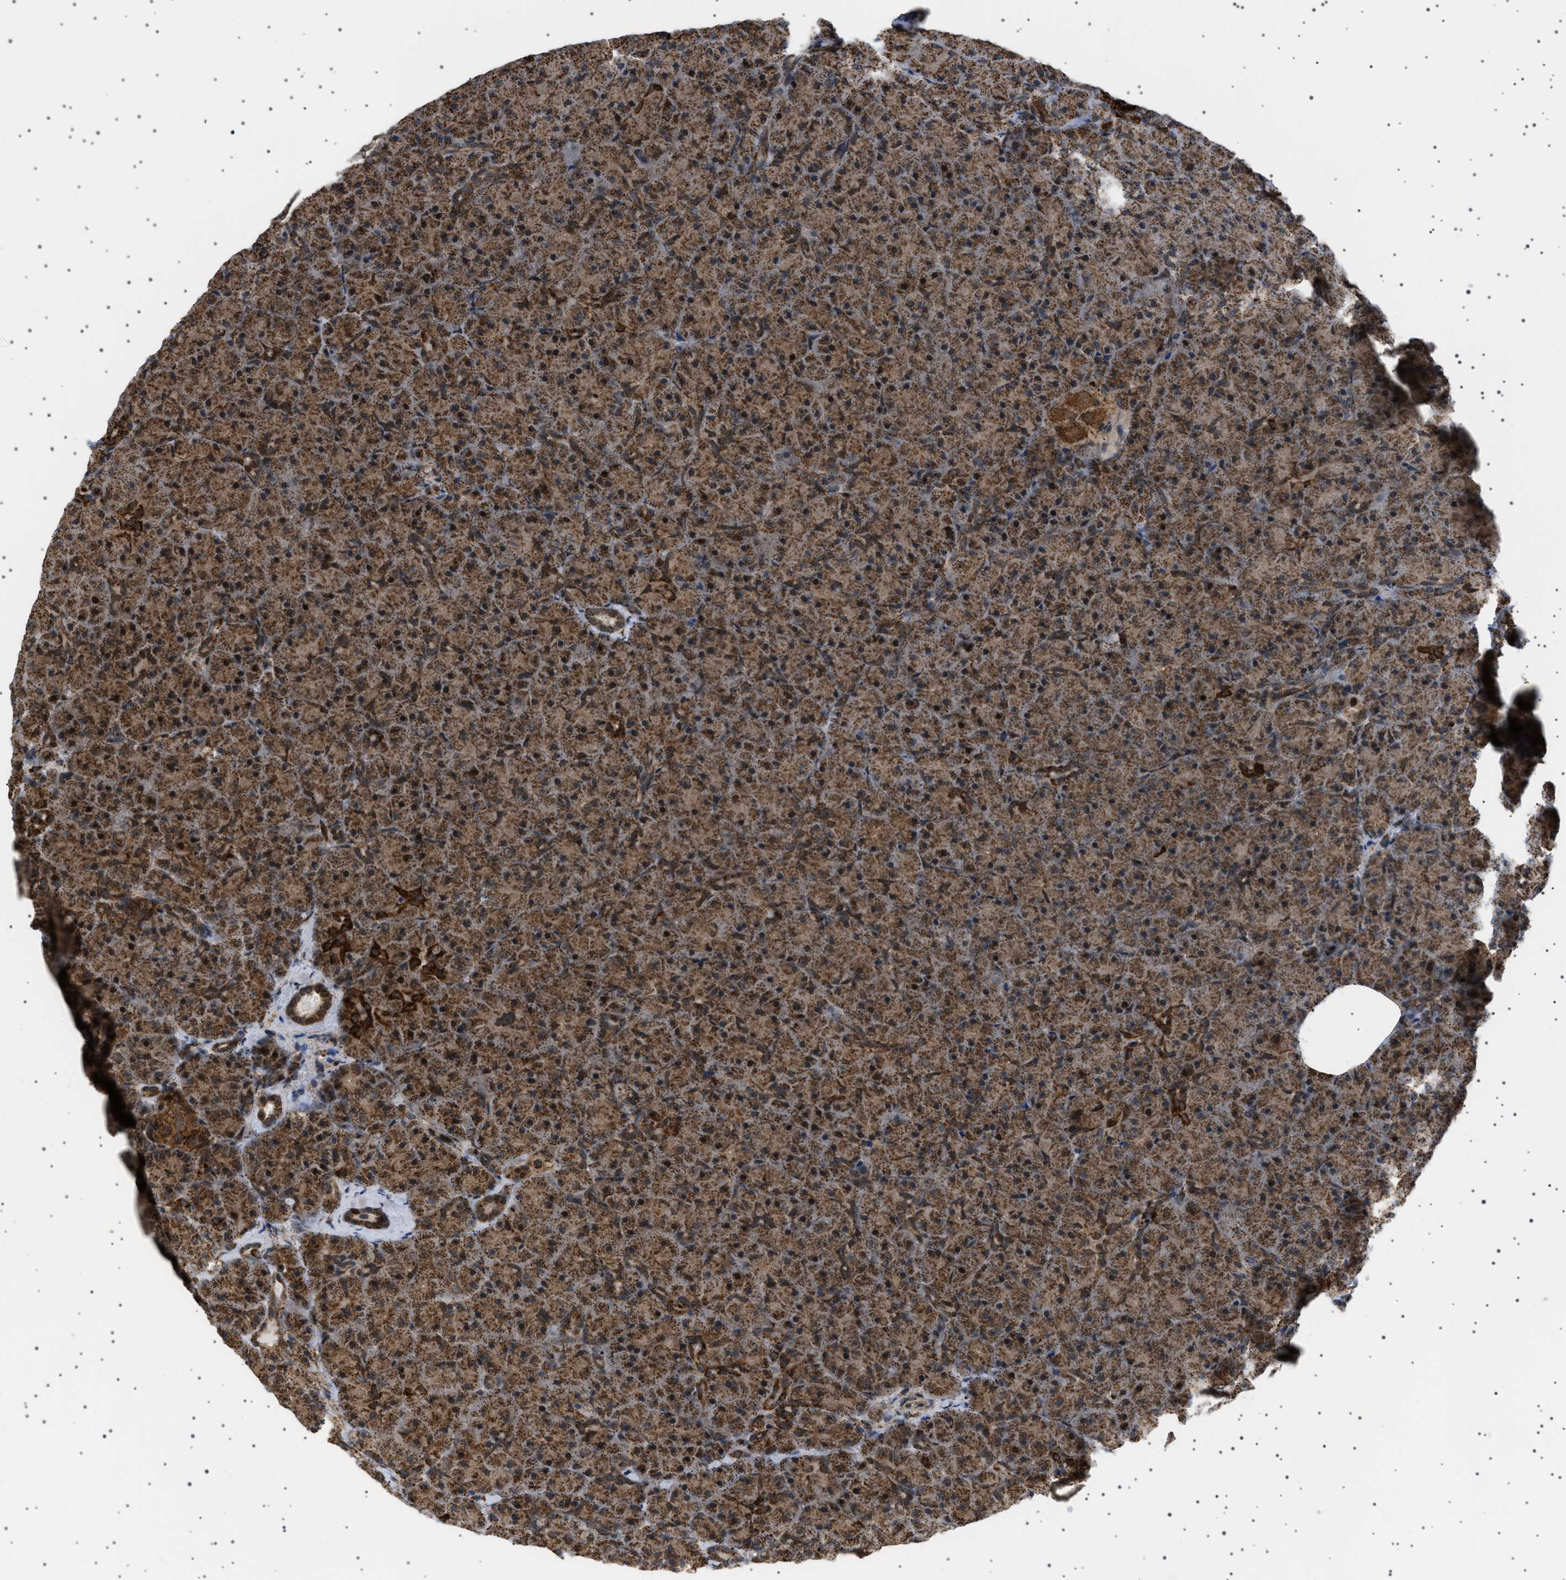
{"staining": {"intensity": "strong", "quantity": ">75%", "location": "cytoplasmic/membranous,nuclear"}, "tissue": "pancreas", "cell_type": "Exocrine glandular cells", "image_type": "normal", "snomed": [{"axis": "morphology", "description": "Normal tissue, NOS"}, {"axis": "topography", "description": "Pancreas"}], "caption": "Immunohistochemical staining of unremarkable human pancreas reveals >75% levels of strong cytoplasmic/membranous,nuclear protein staining in approximately >75% of exocrine glandular cells. (Brightfield microscopy of DAB IHC at high magnification).", "gene": "MELK", "patient": {"sex": "male", "age": 66}}